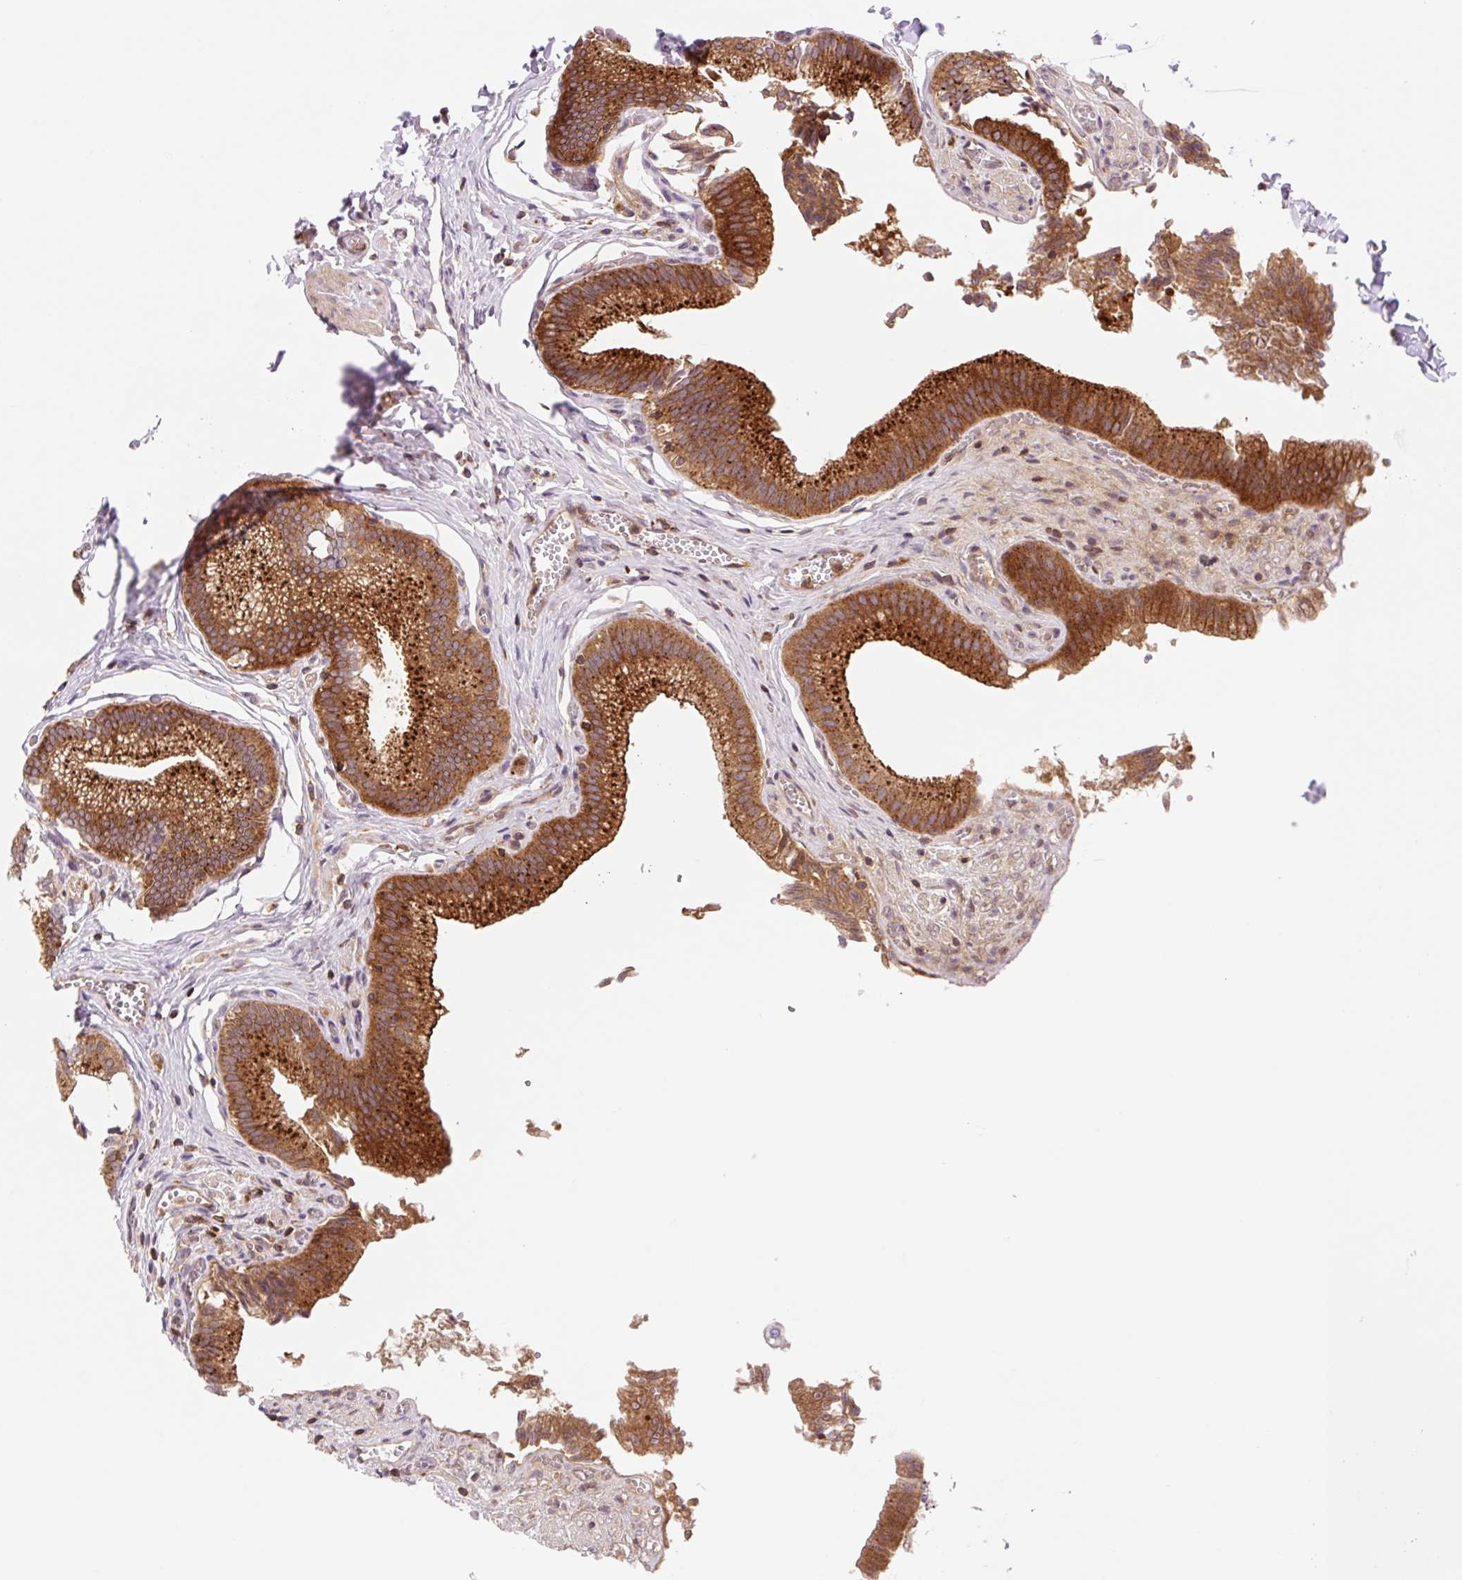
{"staining": {"intensity": "strong", "quantity": ">75%", "location": "cytoplasmic/membranous"}, "tissue": "gallbladder", "cell_type": "Glandular cells", "image_type": "normal", "snomed": [{"axis": "morphology", "description": "Normal tissue, NOS"}, {"axis": "topography", "description": "Gallbladder"}, {"axis": "topography", "description": "Peripheral nerve tissue"}], "caption": "Brown immunohistochemical staining in benign human gallbladder demonstrates strong cytoplasmic/membranous positivity in approximately >75% of glandular cells. (DAB (3,3'-diaminobenzidine) IHC, brown staining for protein, blue staining for nuclei).", "gene": "VPS4A", "patient": {"sex": "male", "age": 17}}